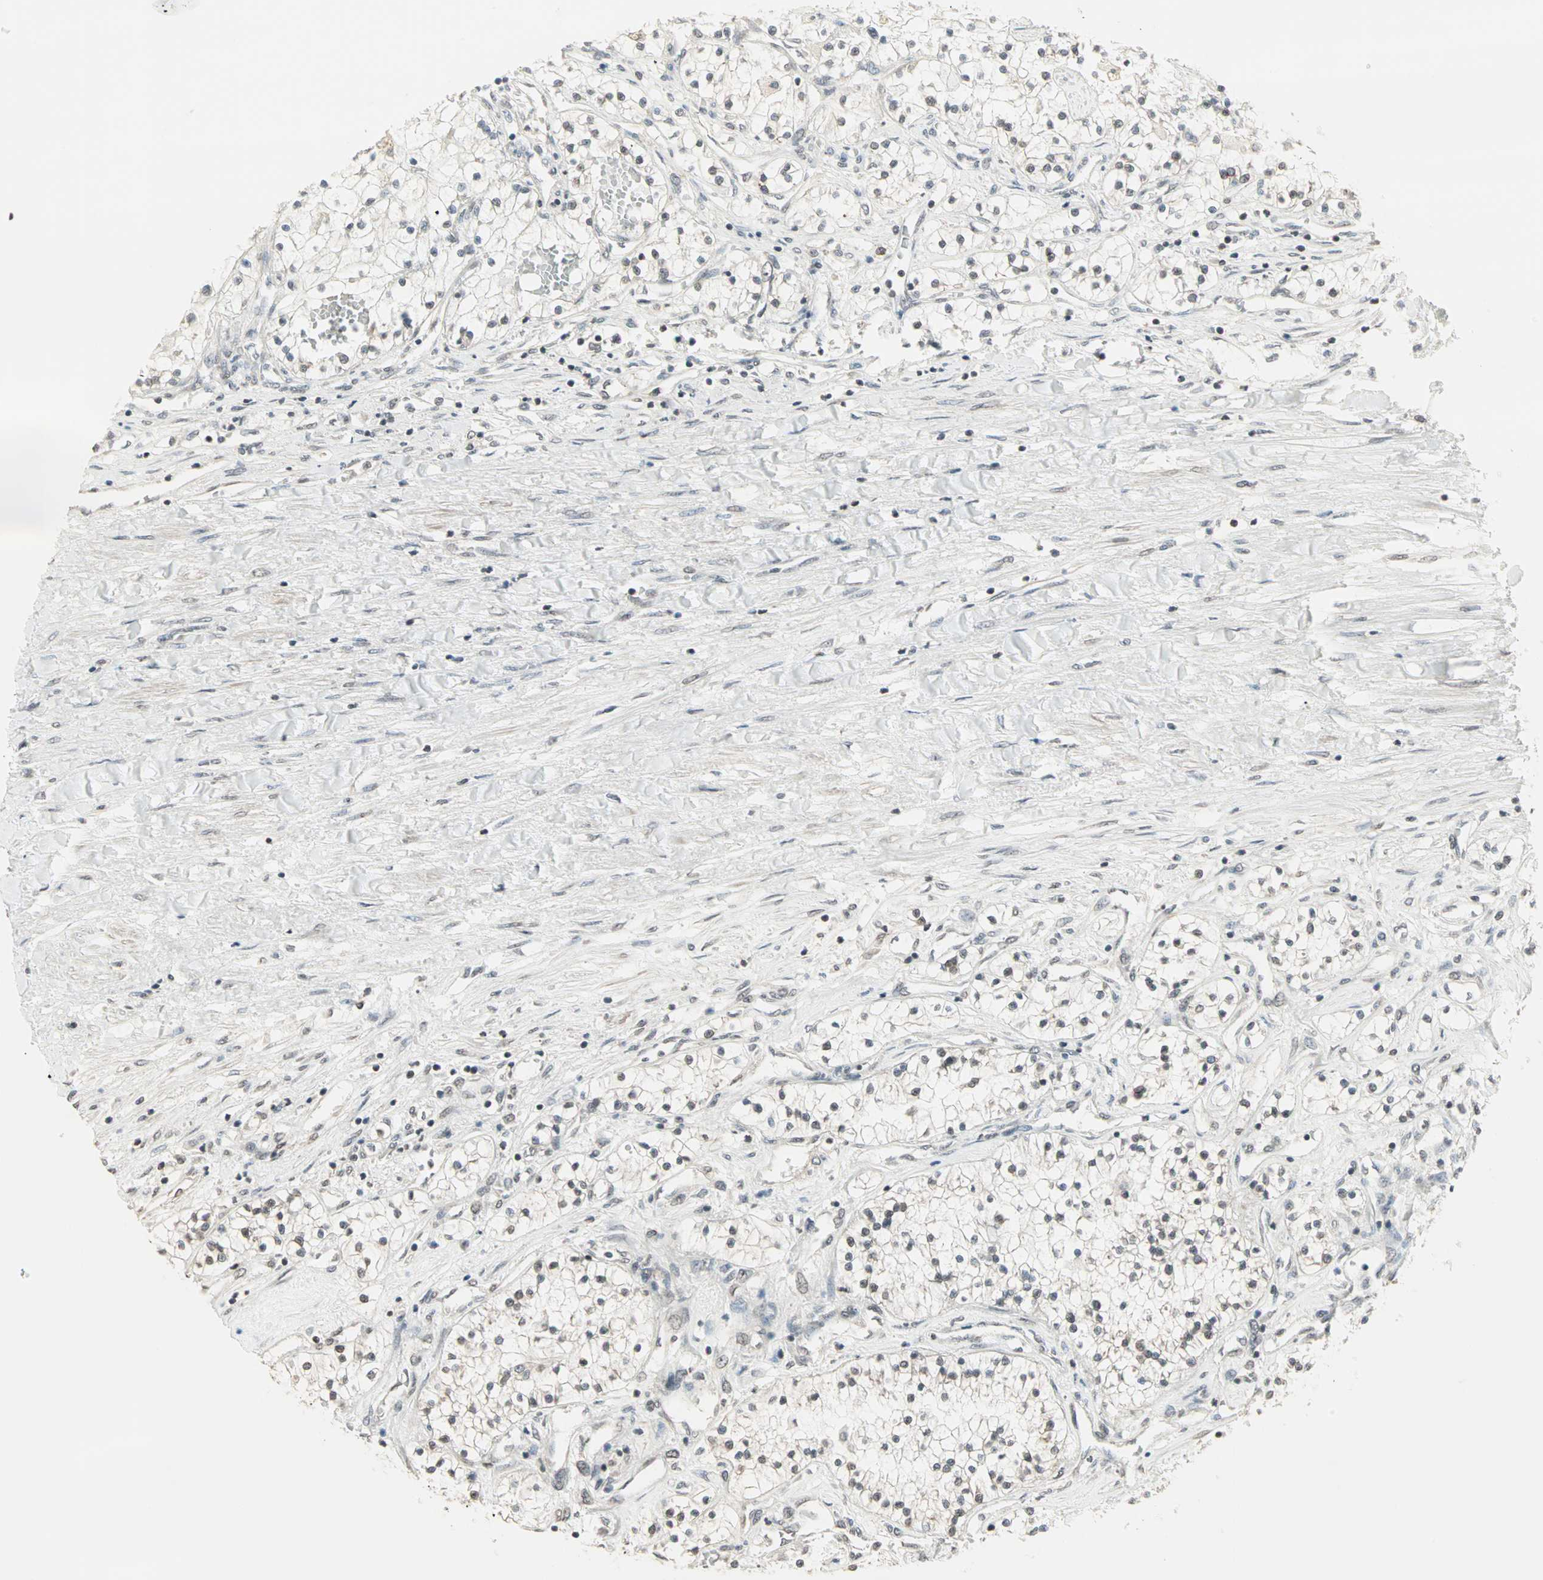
{"staining": {"intensity": "negative", "quantity": "none", "location": "none"}, "tissue": "renal cancer", "cell_type": "Tumor cells", "image_type": "cancer", "snomed": [{"axis": "morphology", "description": "Adenocarcinoma, NOS"}, {"axis": "topography", "description": "Kidney"}], "caption": "Immunohistochemistry histopathology image of human renal cancer (adenocarcinoma) stained for a protein (brown), which reveals no staining in tumor cells.", "gene": "CBLC", "patient": {"sex": "male", "age": 68}}